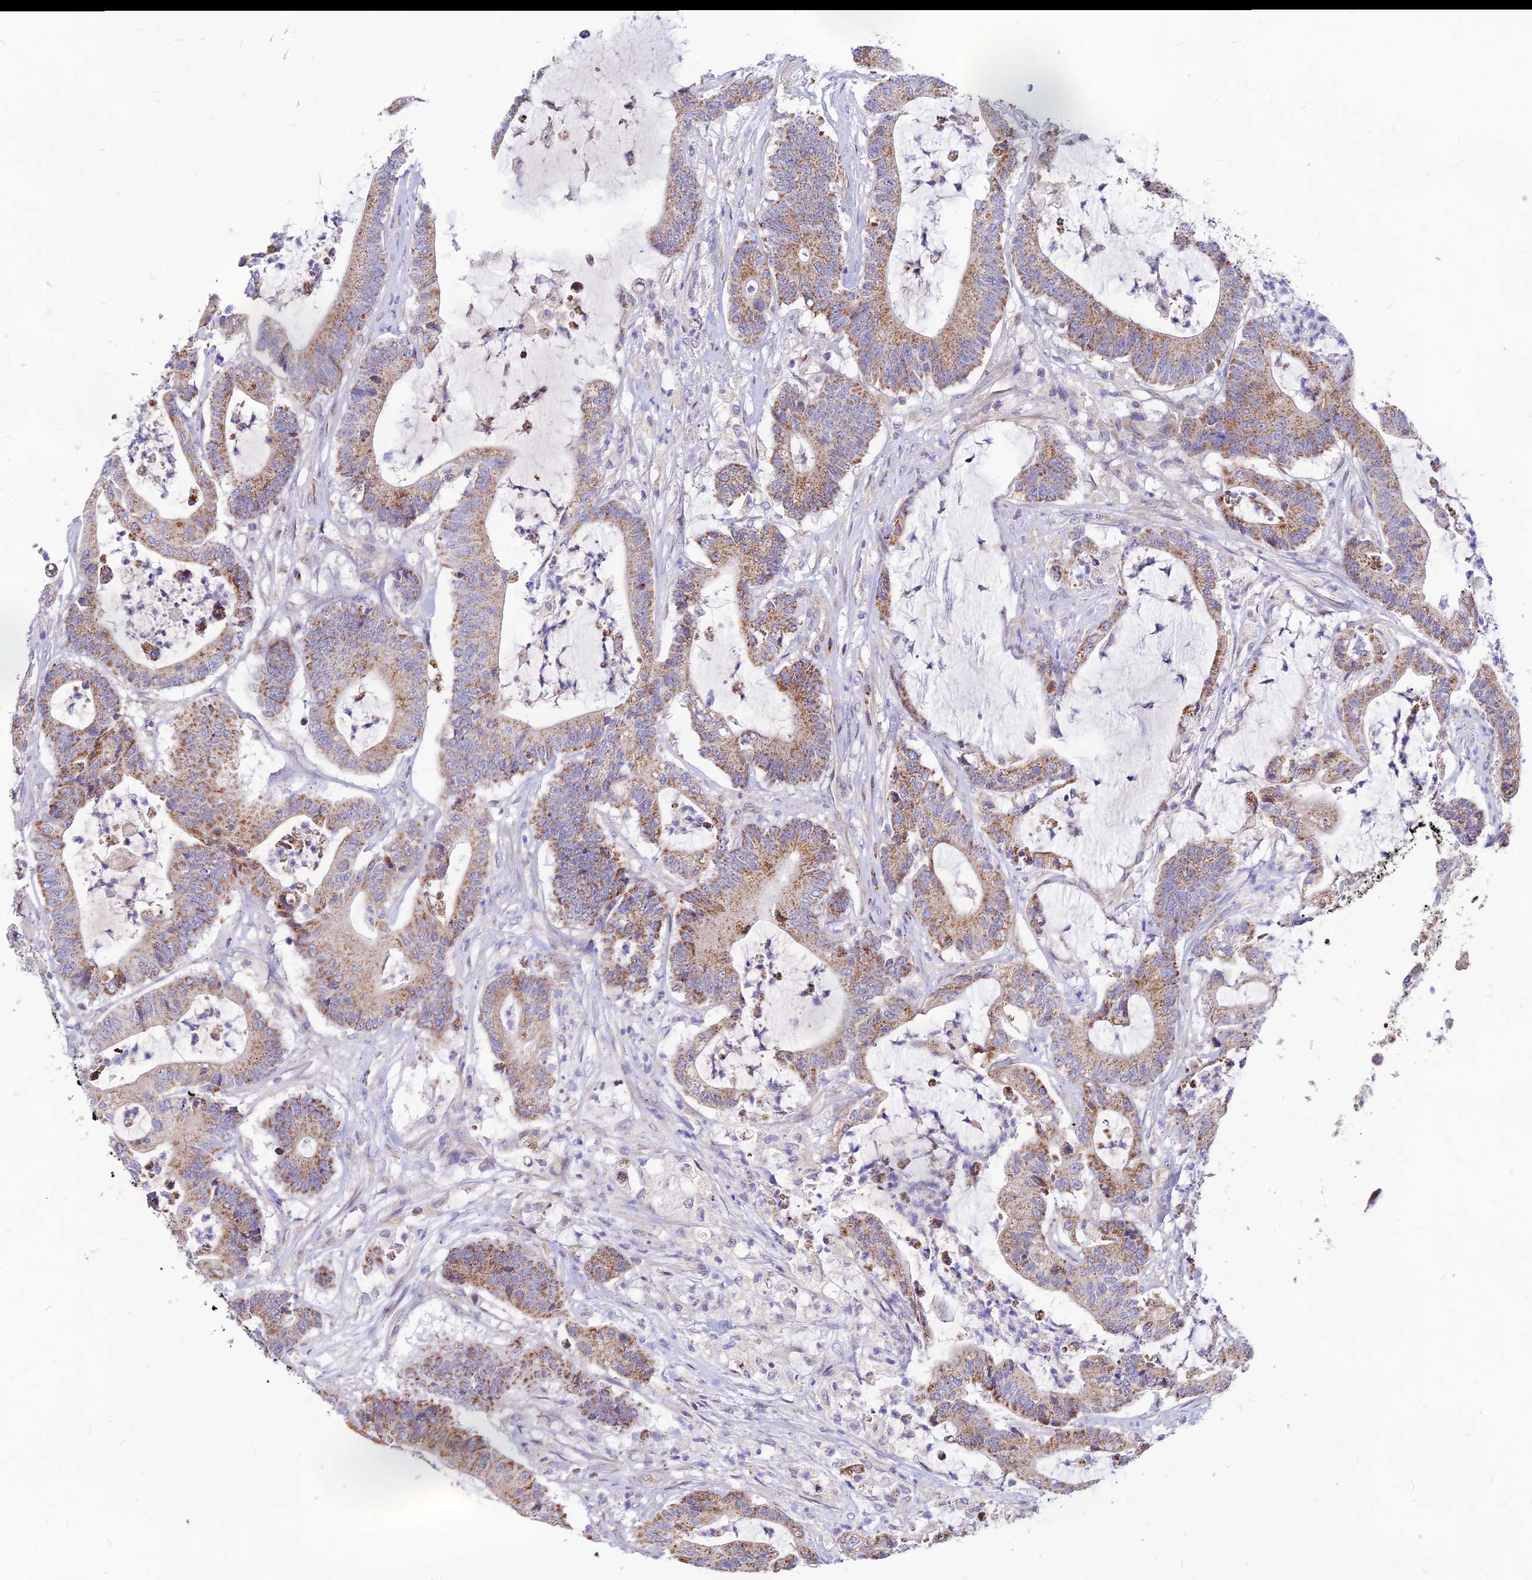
{"staining": {"intensity": "moderate", "quantity": ">75%", "location": "cytoplasmic/membranous"}, "tissue": "colorectal cancer", "cell_type": "Tumor cells", "image_type": "cancer", "snomed": [{"axis": "morphology", "description": "Adenocarcinoma, NOS"}, {"axis": "topography", "description": "Colon"}], "caption": "This photomicrograph shows immunohistochemistry staining of human colorectal adenocarcinoma, with medium moderate cytoplasmic/membranous expression in about >75% of tumor cells.", "gene": "ECI1", "patient": {"sex": "female", "age": 84}}